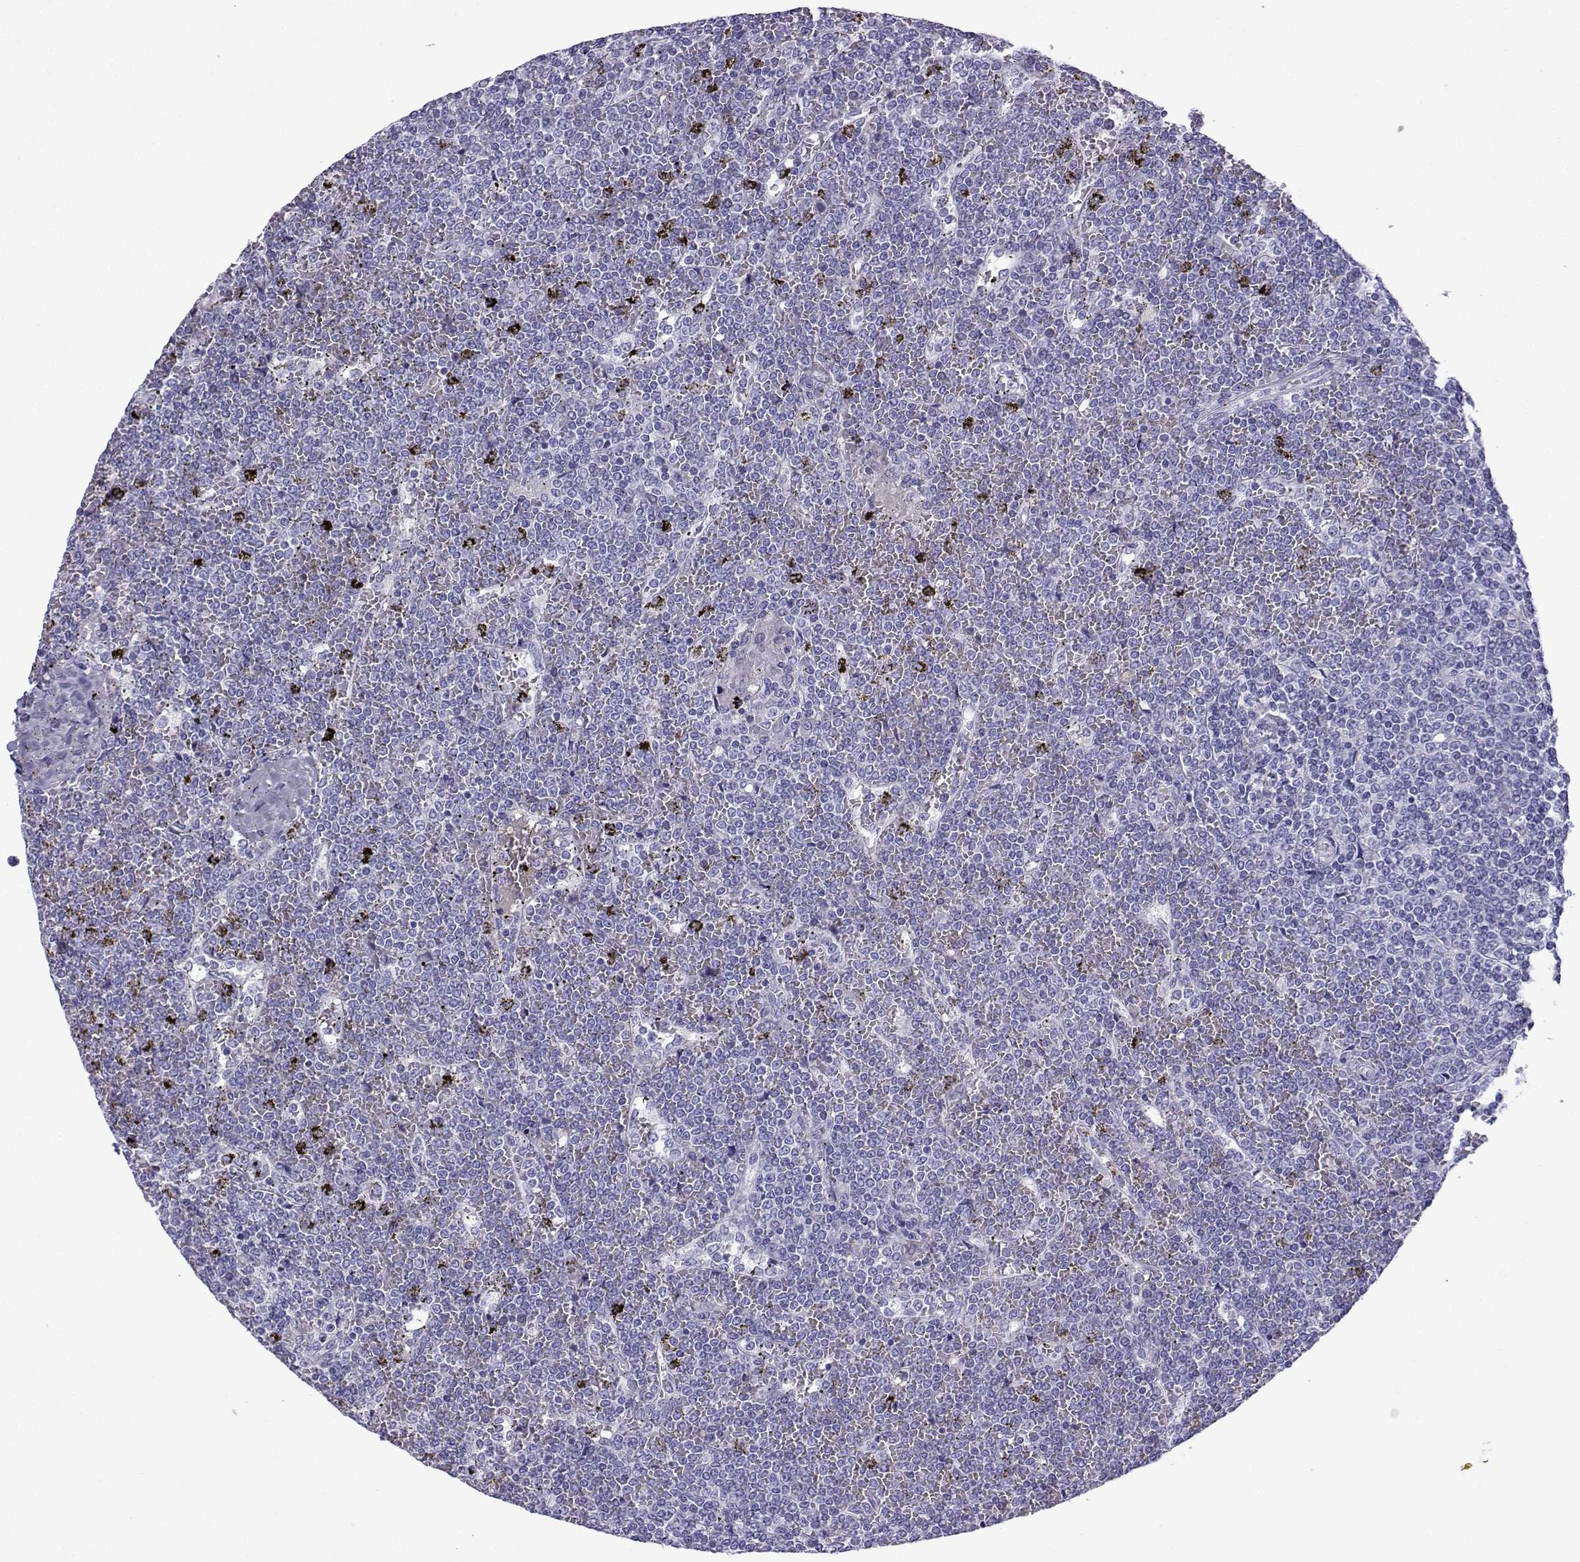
{"staining": {"intensity": "negative", "quantity": "none", "location": "none"}, "tissue": "lymphoma", "cell_type": "Tumor cells", "image_type": "cancer", "snomed": [{"axis": "morphology", "description": "Malignant lymphoma, non-Hodgkin's type, Low grade"}, {"axis": "topography", "description": "Spleen"}], "caption": "Malignant lymphoma, non-Hodgkin's type (low-grade) was stained to show a protein in brown. There is no significant positivity in tumor cells. Brightfield microscopy of immunohistochemistry stained with DAB (brown) and hematoxylin (blue), captured at high magnification.", "gene": "TRIM46", "patient": {"sex": "female", "age": 19}}